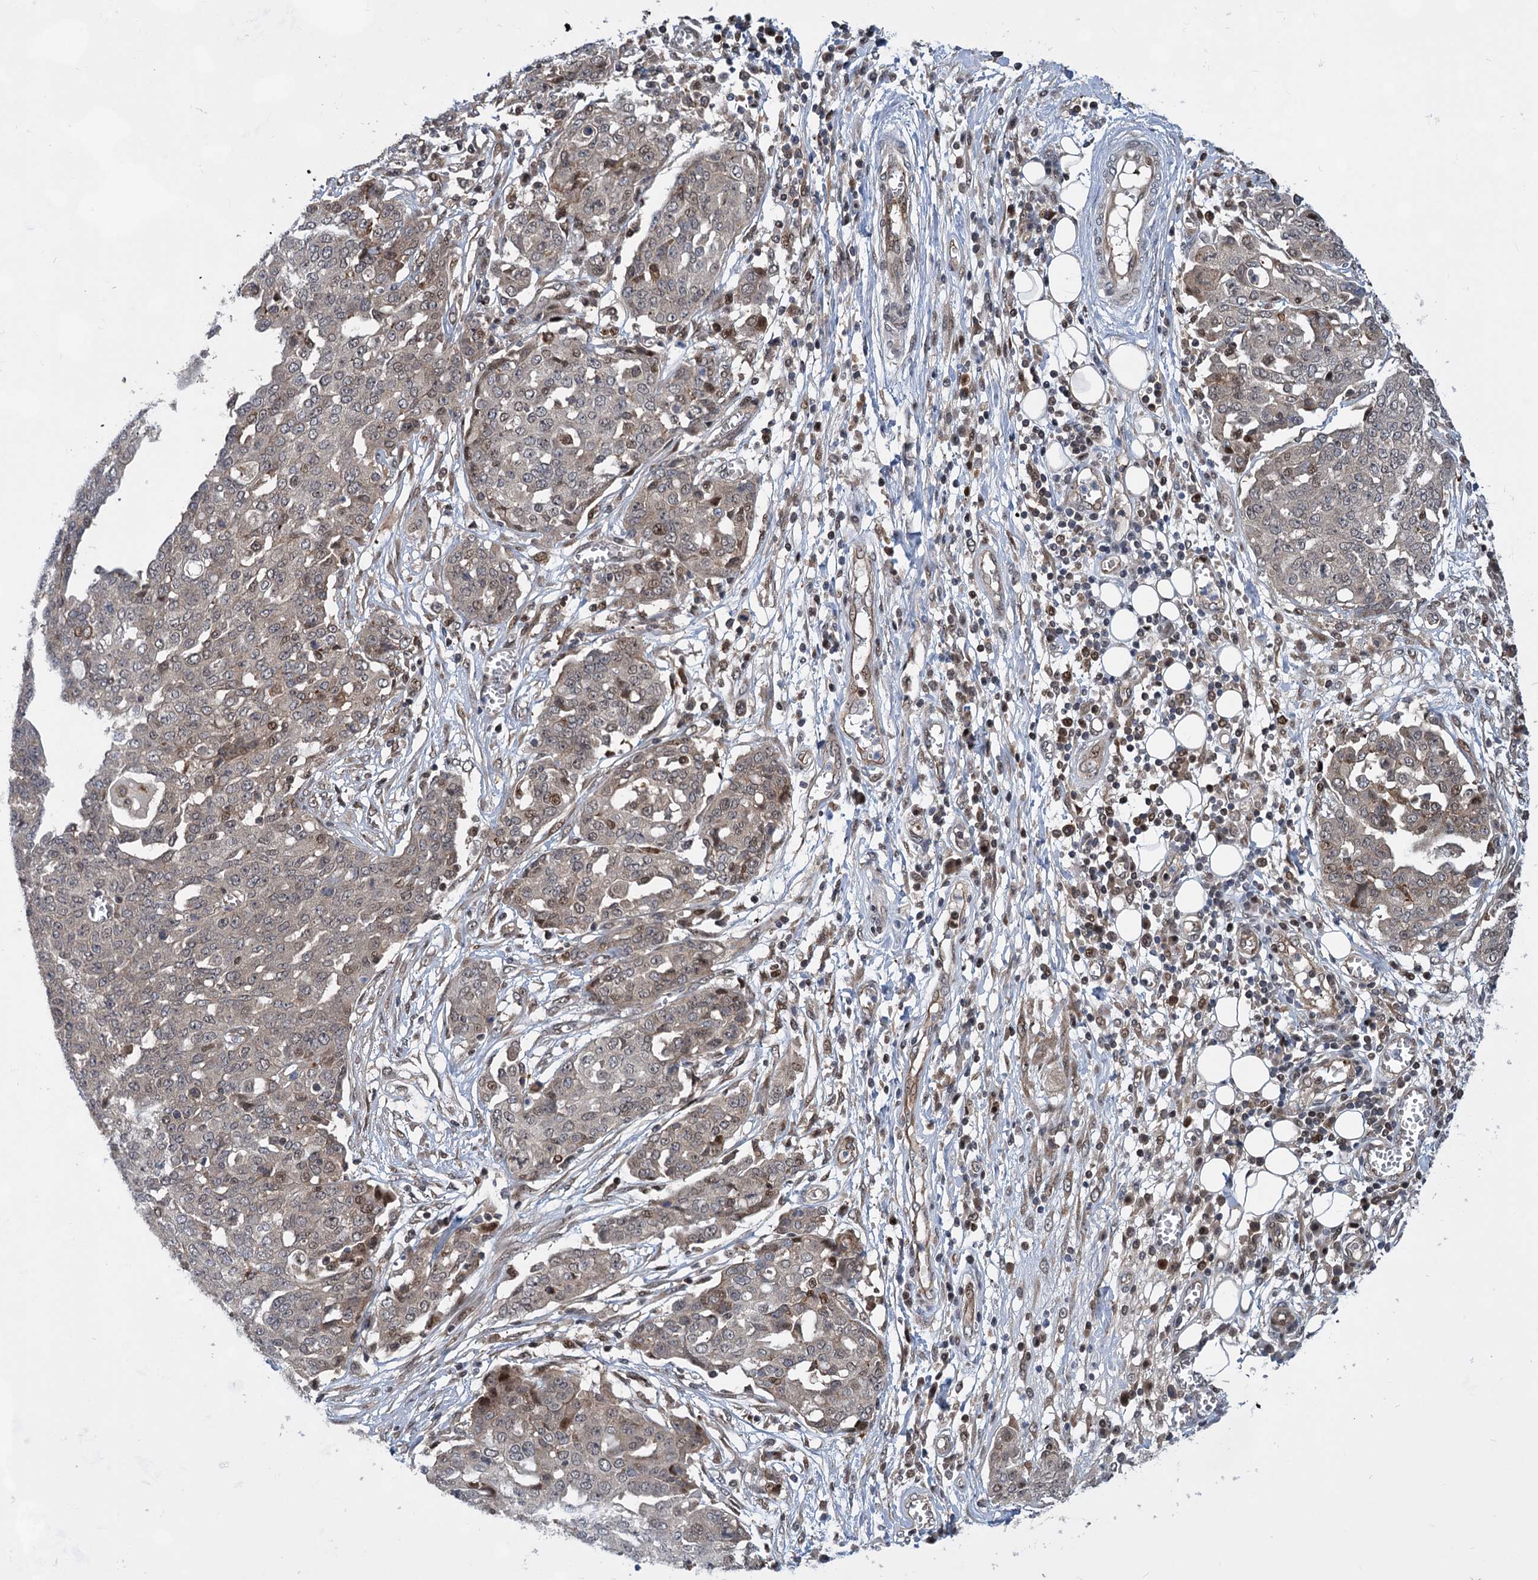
{"staining": {"intensity": "moderate", "quantity": "<25%", "location": "nuclear"}, "tissue": "ovarian cancer", "cell_type": "Tumor cells", "image_type": "cancer", "snomed": [{"axis": "morphology", "description": "Cystadenocarcinoma, serous, NOS"}, {"axis": "topography", "description": "Soft tissue"}, {"axis": "topography", "description": "Ovary"}], "caption": "A micrograph of serous cystadenocarcinoma (ovarian) stained for a protein reveals moderate nuclear brown staining in tumor cells. (DAB IHC with brightfield microscopy, high magnification).", "gene": "GPBP1", "patient": {"sex": "female", "age": 57}}